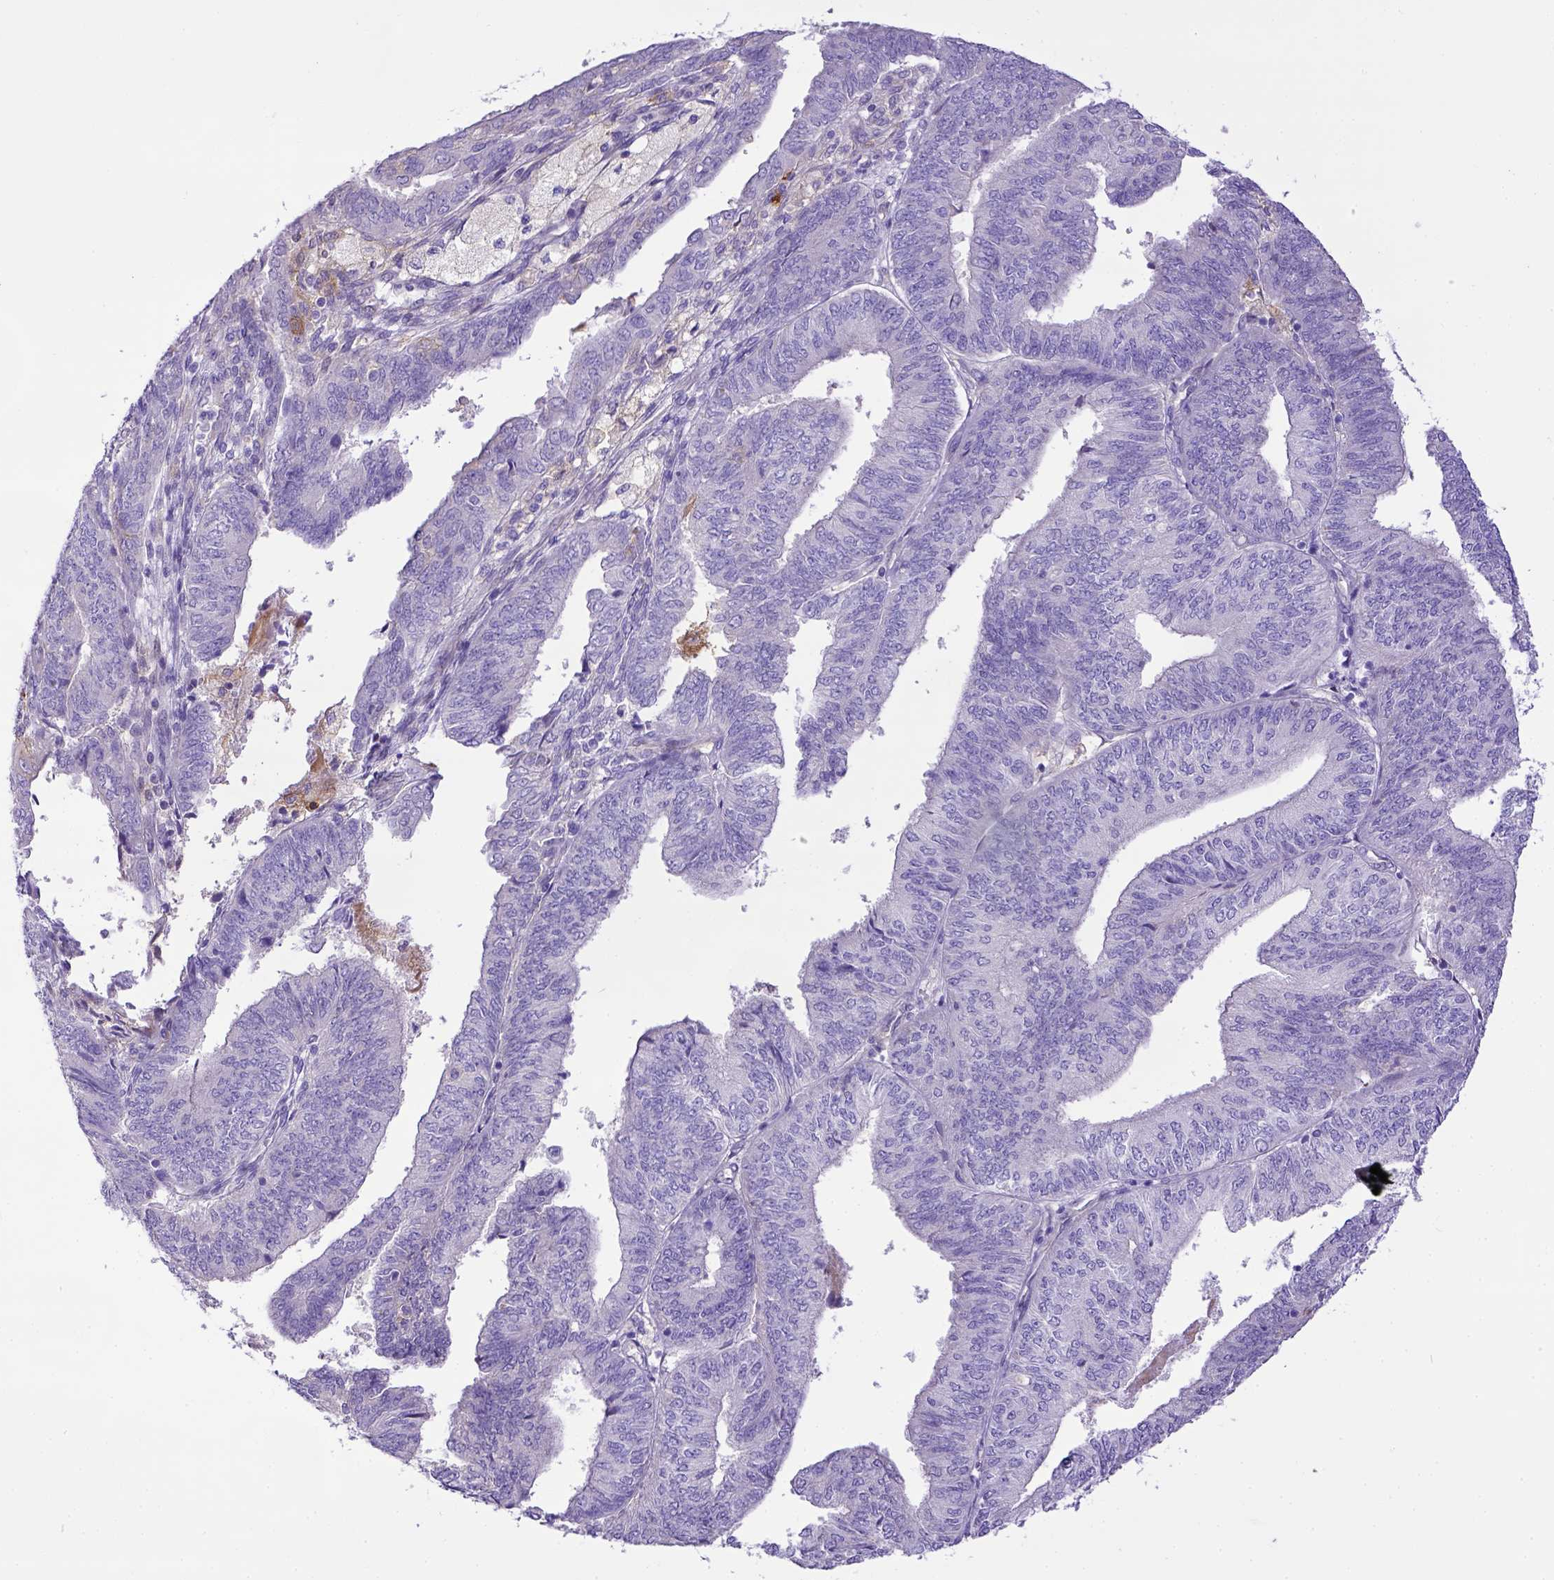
{"staining": {"intensity": "negative", "quantity": "none", "location": "none"}, "tissue": "endometrial cancer", "cell_type": "Tumor cells", "image_type": "cancer", "snomed": [{"axis": "morphology", "description": "Adenocarcinoma, NOS"}, {"axis": "topography", "description": "Endometrium"}], "caption": "Endometrial adenocarcinoma was stained to show a protein in brown. There is no significant staining in tumor cells.", "gene": "CD40", "patient": {"sex": "female", "age": 58}}